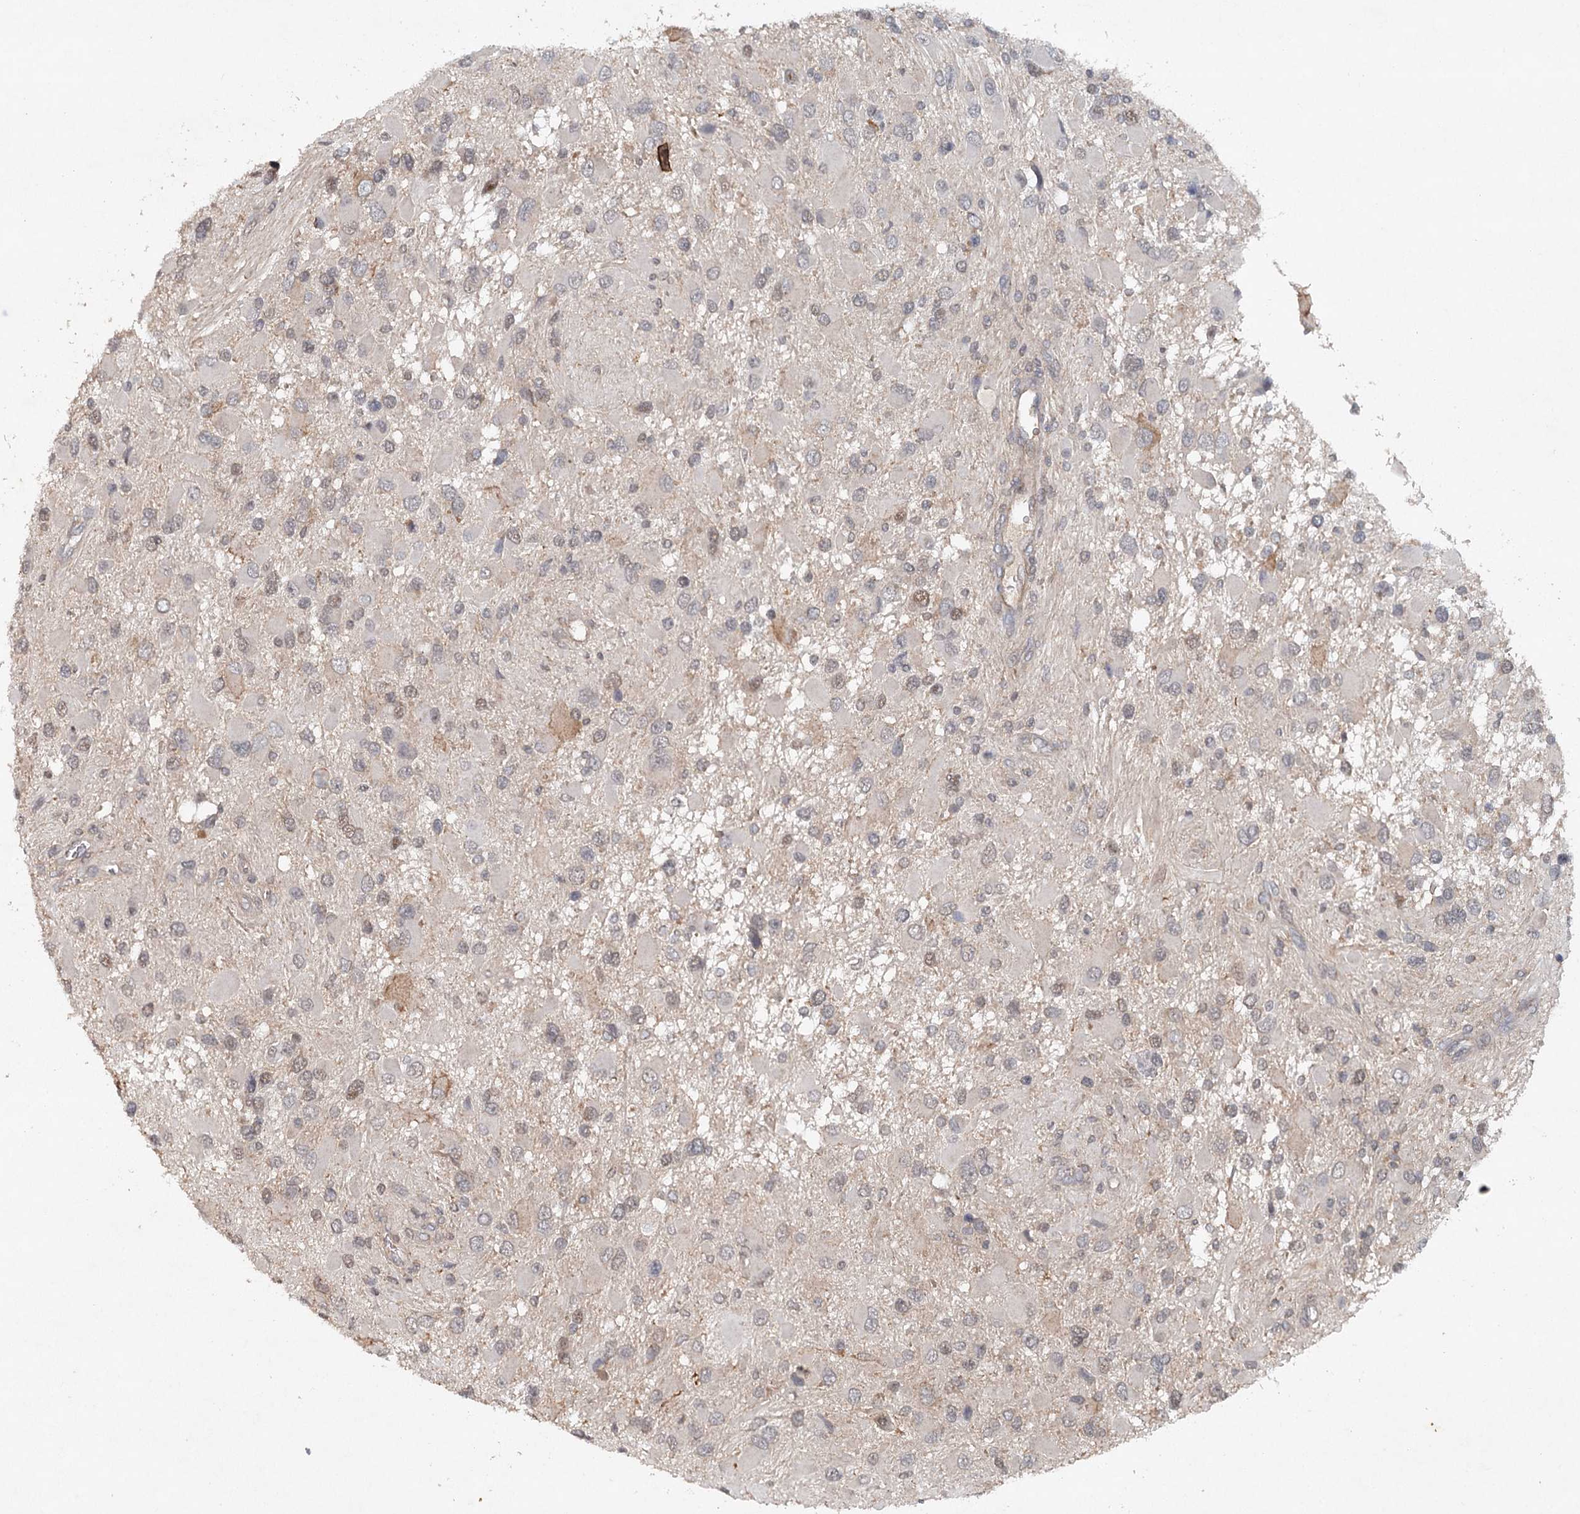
{"staining": {"intensity": "weak", "quantity": "<25%", "location": "nuclear"}, "tissue": "glioma", "cell_type": "Tumor cells", "image_type": "cancer", "snomed": [{"axis": "morphology", "description": "Glioma, malignant, High grade"}, {"axis": "topography", "description": "Brain"}], "caption": "This is an IHC histopathology image of malignant glioma (high-grade). There is no expression in tumor cells.", "gene": "SYNPO", "patient": {"sex": "male", "age": 53}}